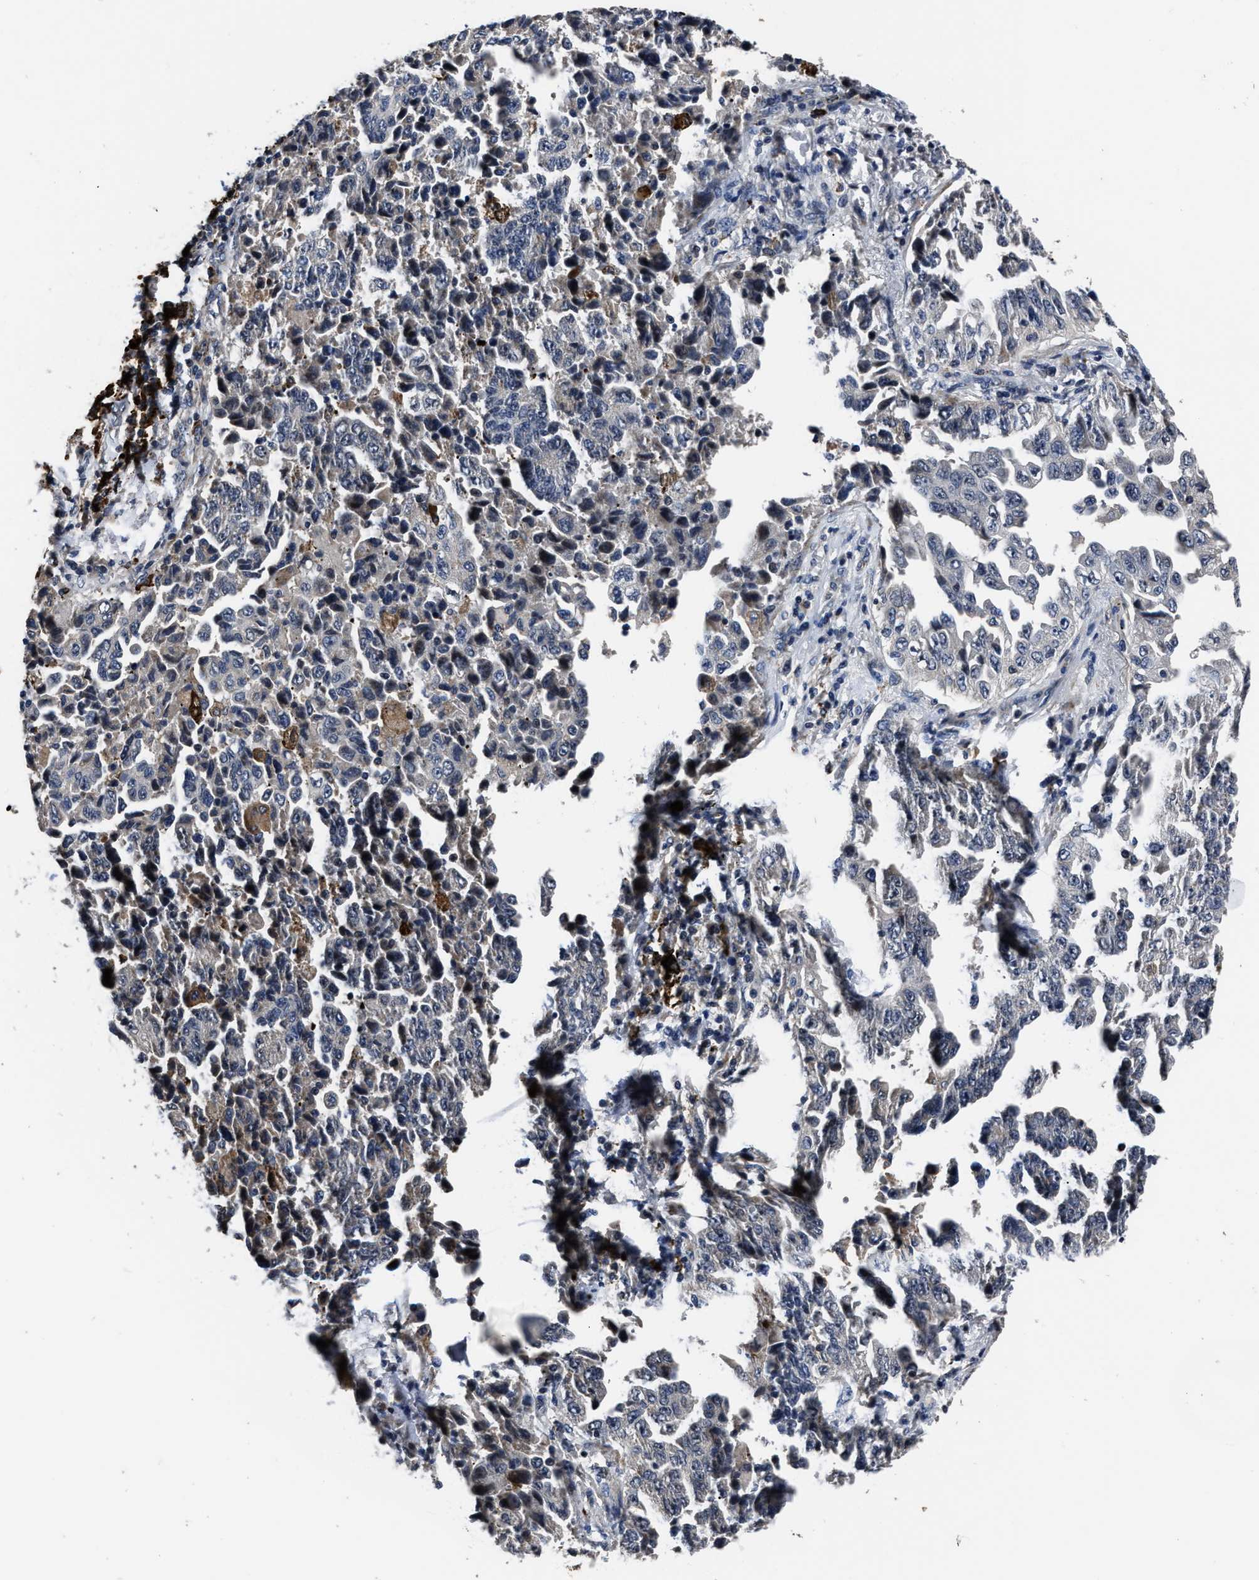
{"staining": {"intensity": "negative", "quantity": "none", "location": "none"}, "tissue": "lung cancer", "cell_type": "Tumor cells", "image_type": "cancer", "snomed": [{"axis": "morphology", "description": "Adenocarcinoma, NOS"}, {"axis": "topography", "description": "Lung"}], "caption": "This photomicrograph is of adenocarcinoma (lung) stained with immunohistochemistry (IHC) to label a protein in brown with the nuclei are counter-stained blue. There is no positivity in tumor cells. The staining was performed using DAB to visualize the protein expression in brown, while the nuclei were stained in blue with hematoxylin (Magnification: 20x).", "gene": "RSBN1L", "patient": {"sex": "female", "age": 51}}